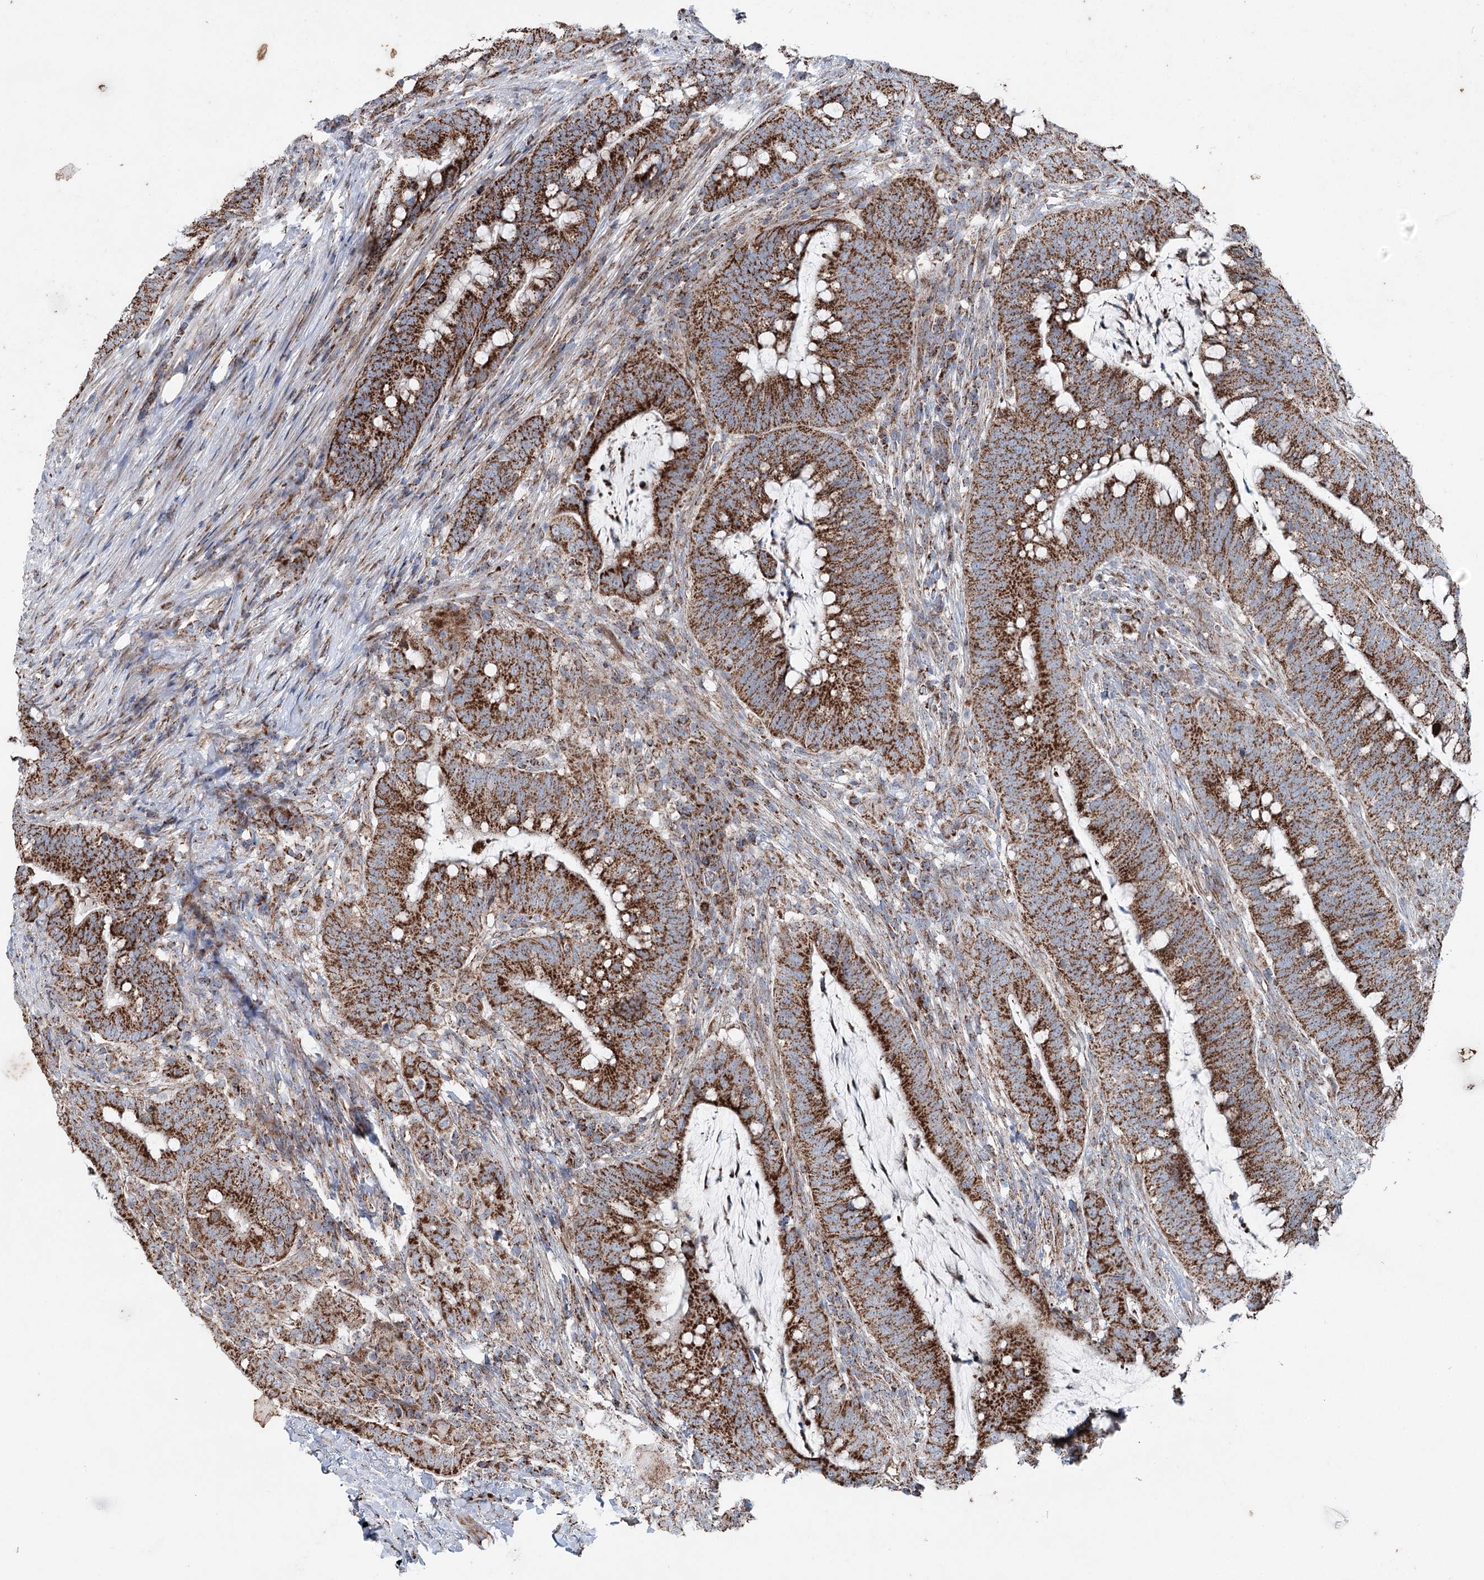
{"staining": {"intensity": "strong", "quantity": ">75%", "location": "cytoplasmic/membranous"}, "tissue": "colorectal cancer", "cell_type": "Tumor cells", "image_type": "cancer", "snomed": [{"axis": "morphology", "description": "Adenocarcinoma, NOS"}, {"axis": "topography", "description": "Colon"}], "caption": "Strong cytoplasmic/membranous staining is appreciated in approximately >75% of tumor cells in colorectal adenocarcinoma.", "gene": "UCN3", "patient": {"sex": "female", "age": 66}}